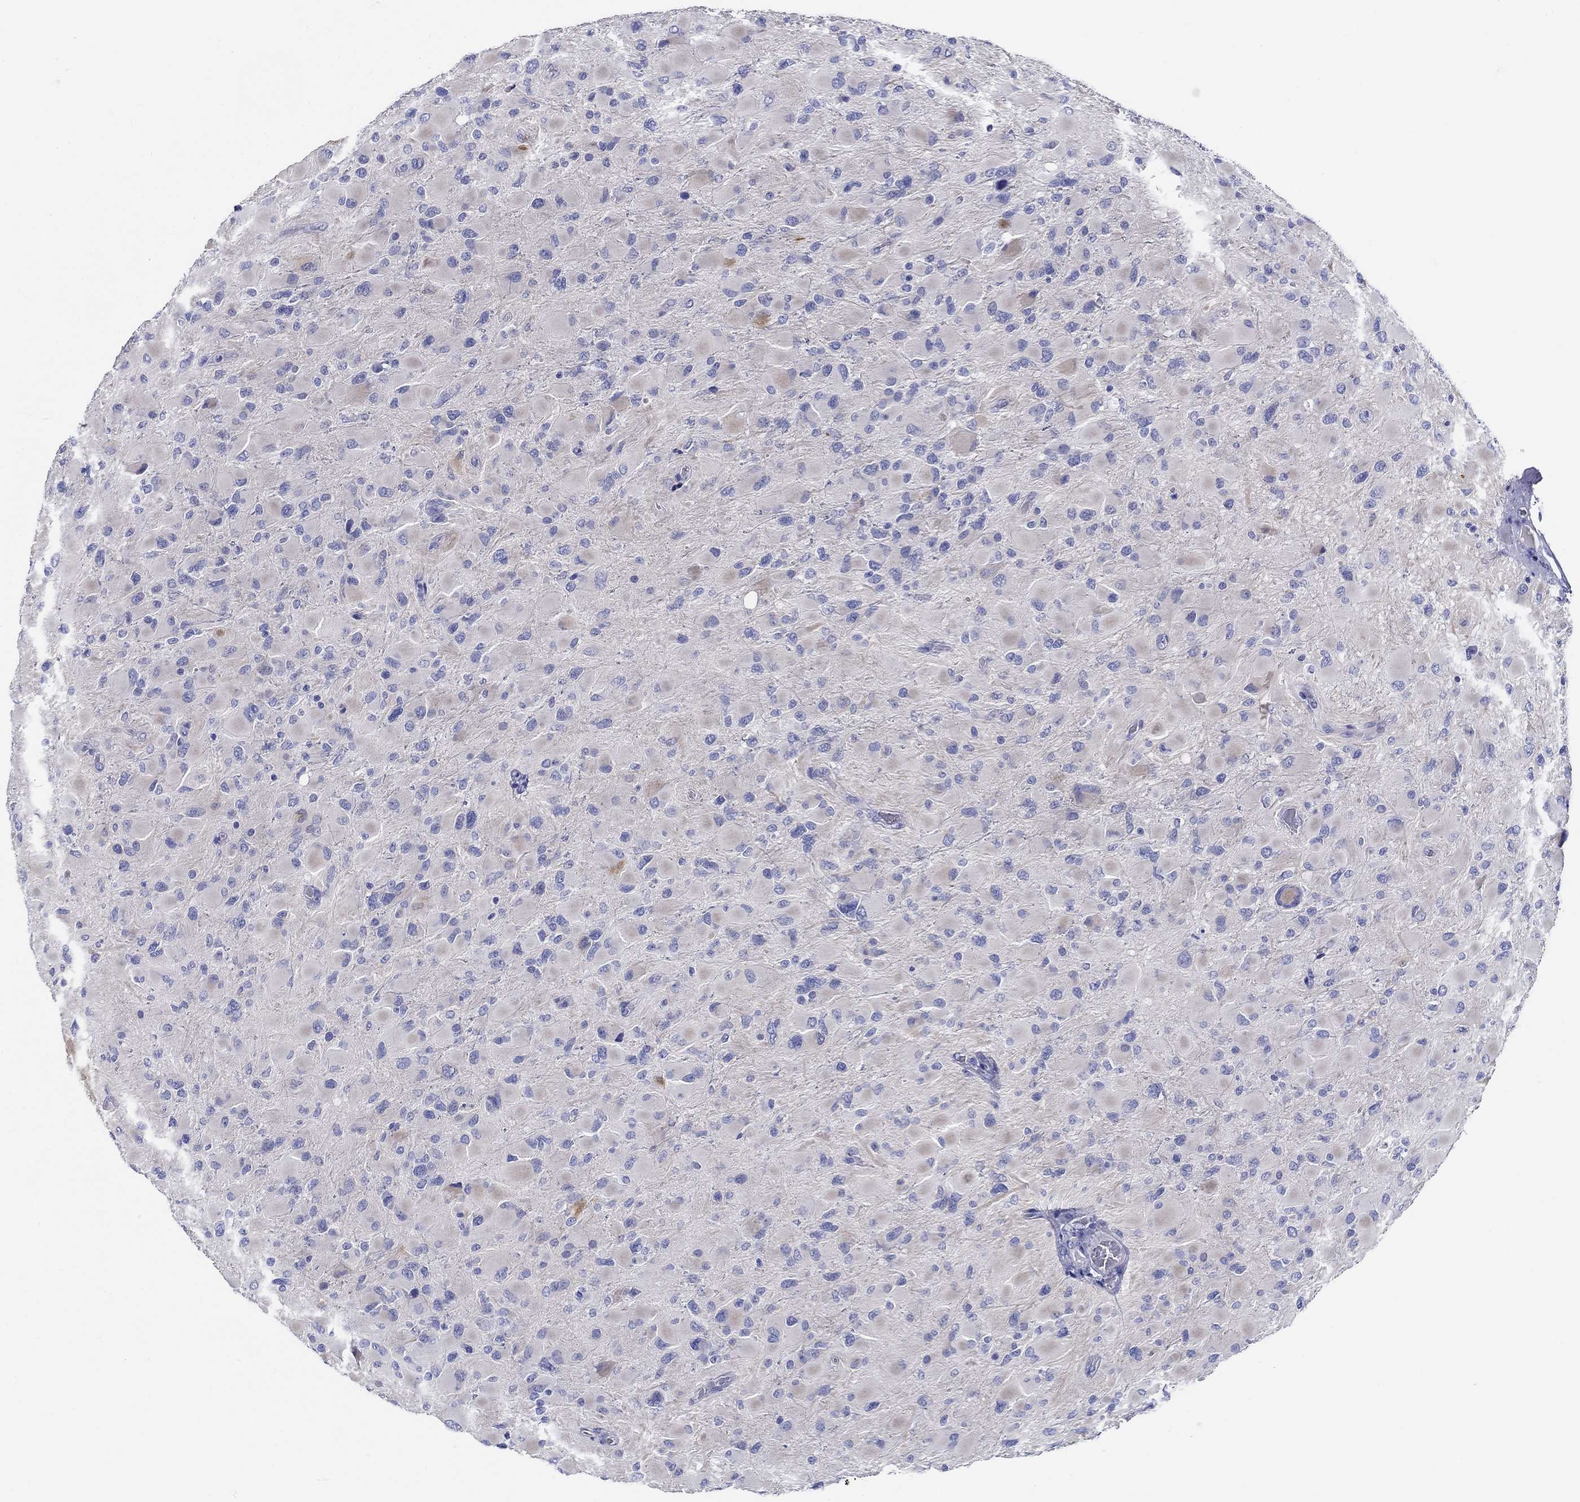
{"staining": {"intensity": "negative", "quantity": "none", "location": "none"}, "tissue": "glioma", "cell_type": "Tumor cells", "image_type": "cancer", "snomed": [{"axis": "morphology", "description": "Glioma, malignant, High grade"}, {"axis": "topography", "description": "Cerebral cortex"}], "caption": "High magnification brightfield microscopy of malignant high-grade glioma stained with DAB (3,3'-diaminobenzidine) (brown) and counterstained with hematoxylin (blue): tumor cells show no significant staining.", "gene": "CRYGS", "patient": {"sex": "female", "age": 36}}